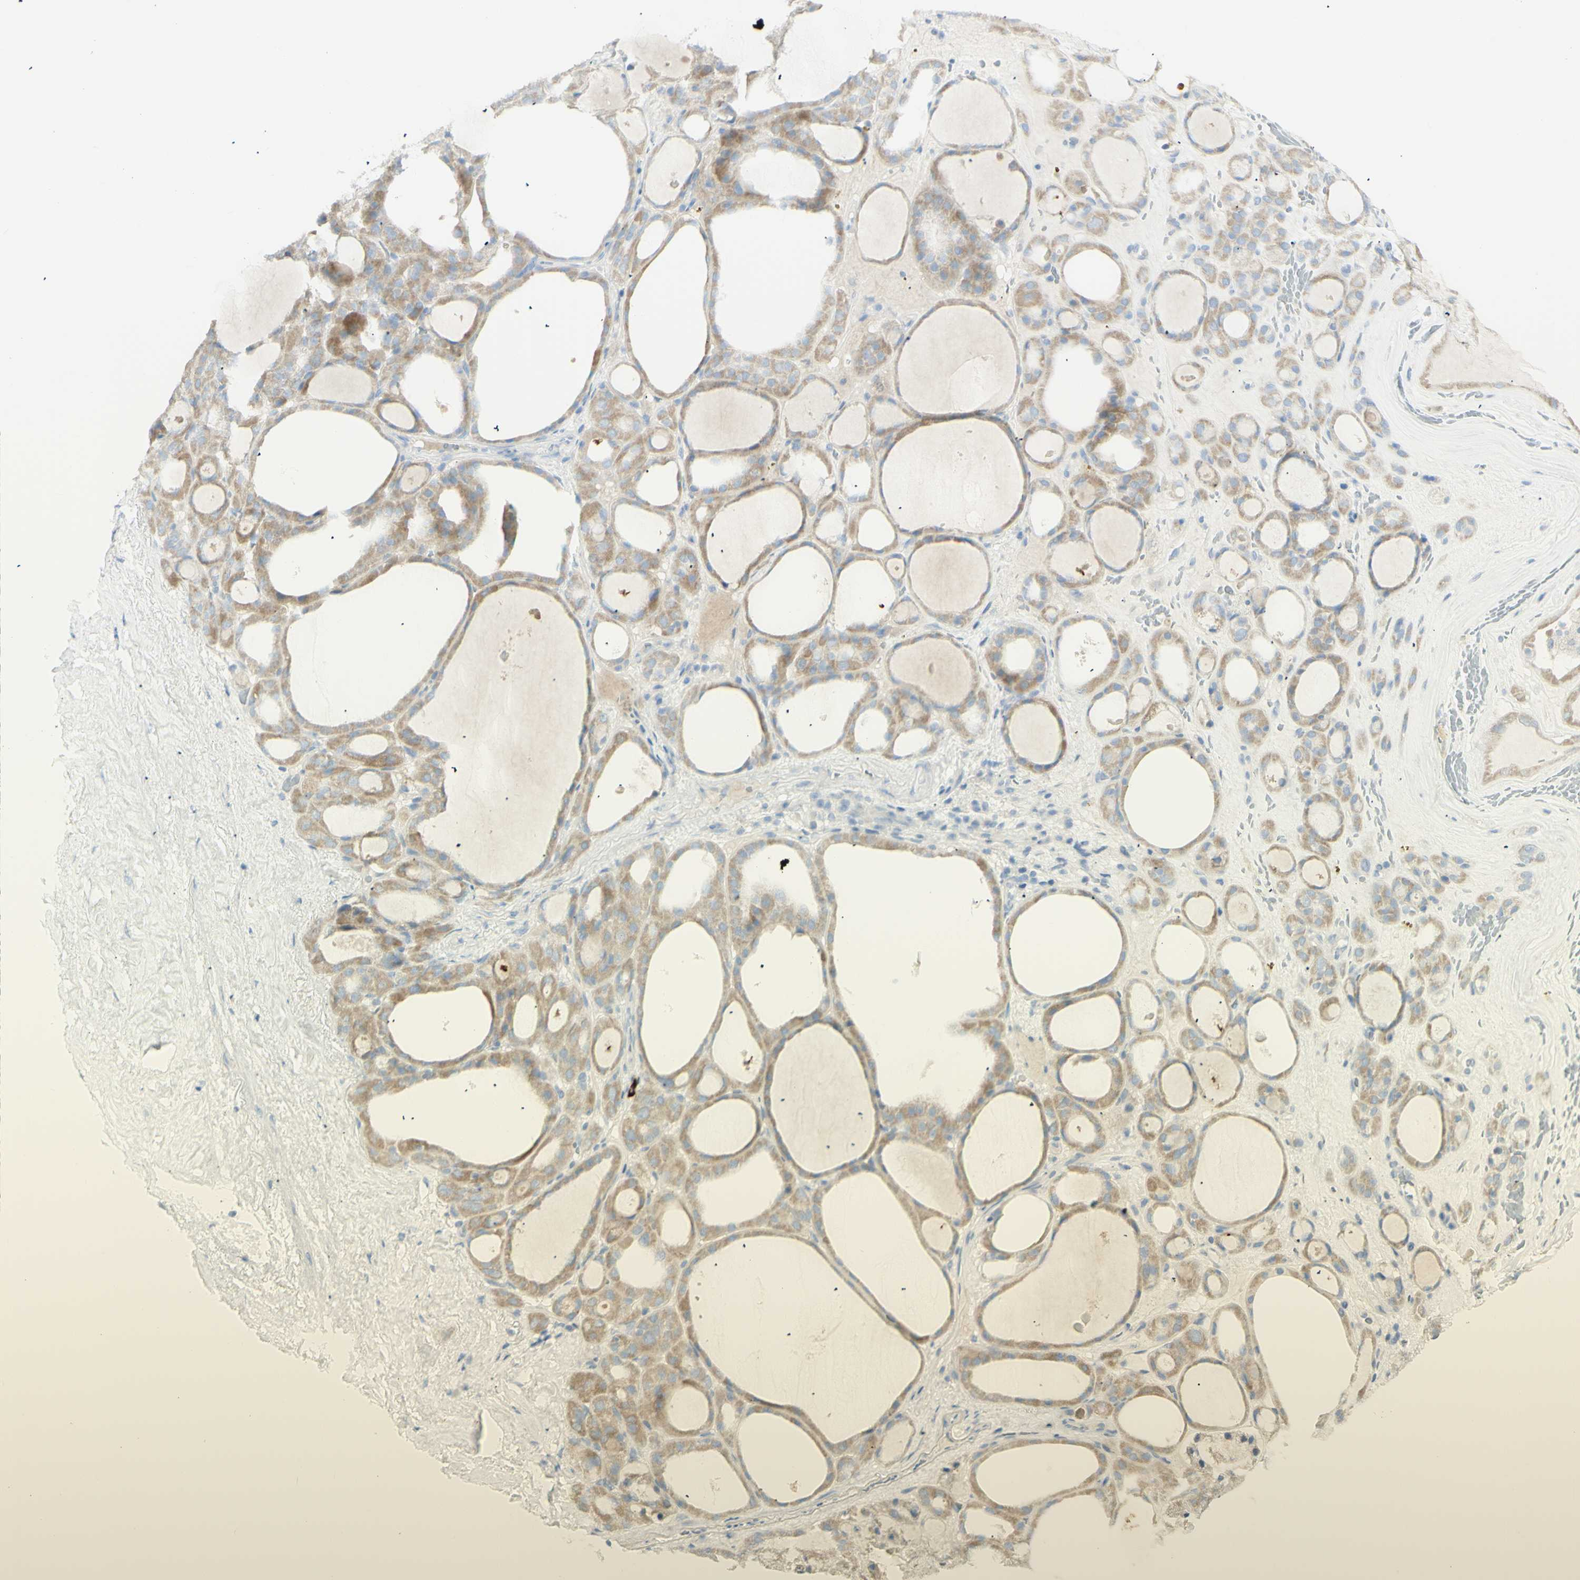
{"staining": {"intensity": "moderate", "quantity": "<25%", "location": "cytoplasmic/membranous"}, "tissue": "thyroid gland", "cell_type": "Glandular cells", "image_type": "normal", "snomed": [{"axis": "morphology", "description": "Normal tissue, NOS"}, {"axis": "morphology", "description": "Carcinoma, NOS"}, {"axis": "topography", "description": "Thyroid gland"}], "caption": "The micrograph displays staining of normal thyroid gland, revealing moderate cytoplasmic/membranous protein staining (brown color) within glandular cells.", "gene": "LETM1", "patient": {"sex": "female", "age": 86}}